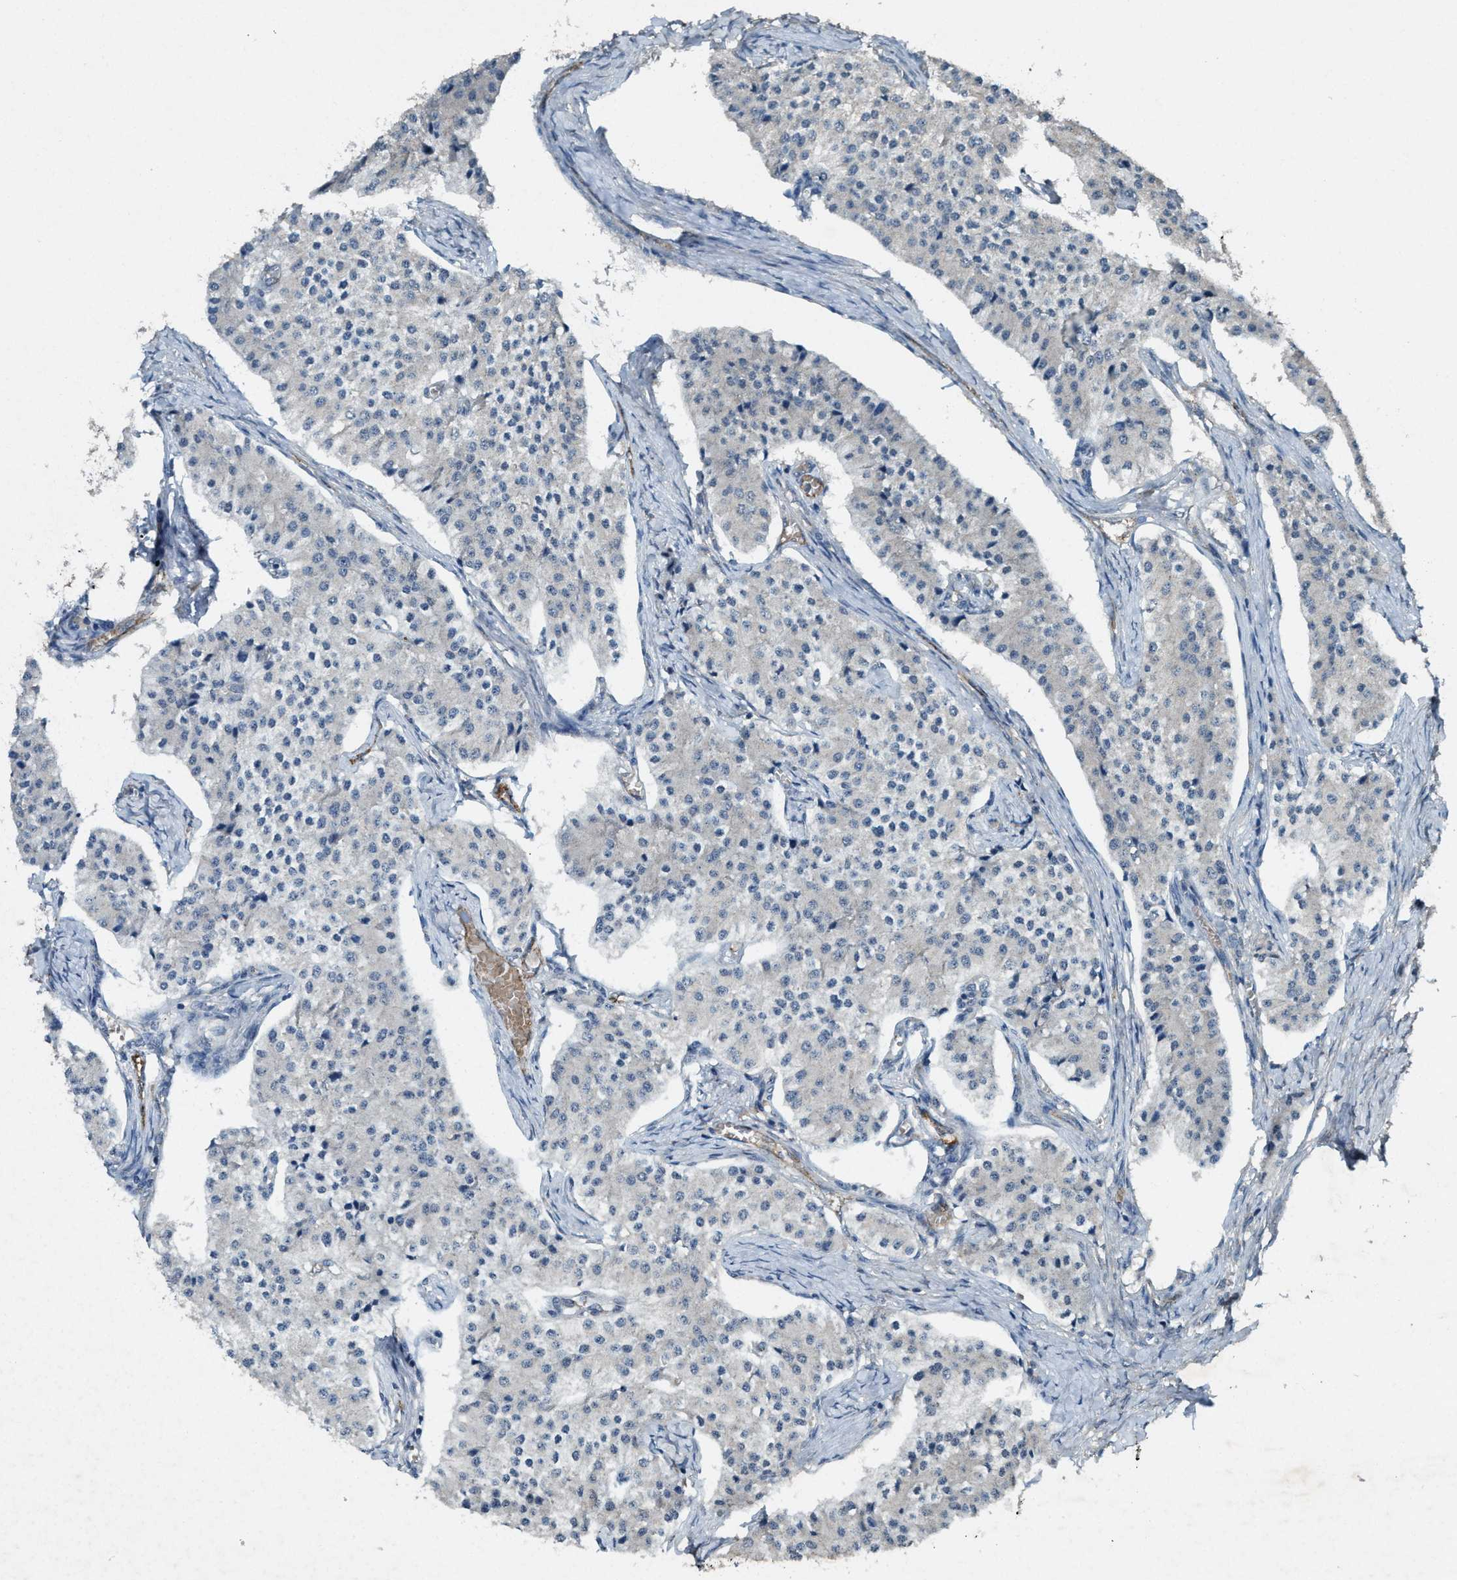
{"staining": {"intensity": "negative", "quantity": "none", "location": "none"}, "tissue": "carcinoid", "cell_type": "Tumor cells", "image_type": "cancer", "snomed": [{"axis": "morphology", "description": "Carcinoid, malignant, NOS"}, {"axis": "topography", "description": "Colon"}], "caption": "Immunohistochemistry micrograph of carcinoid stained for a protein (brown), which exhibits no positivity in tumor cells.", "gene": "ARHGEF5", "patient": {"sex": "female", "age": 52}}